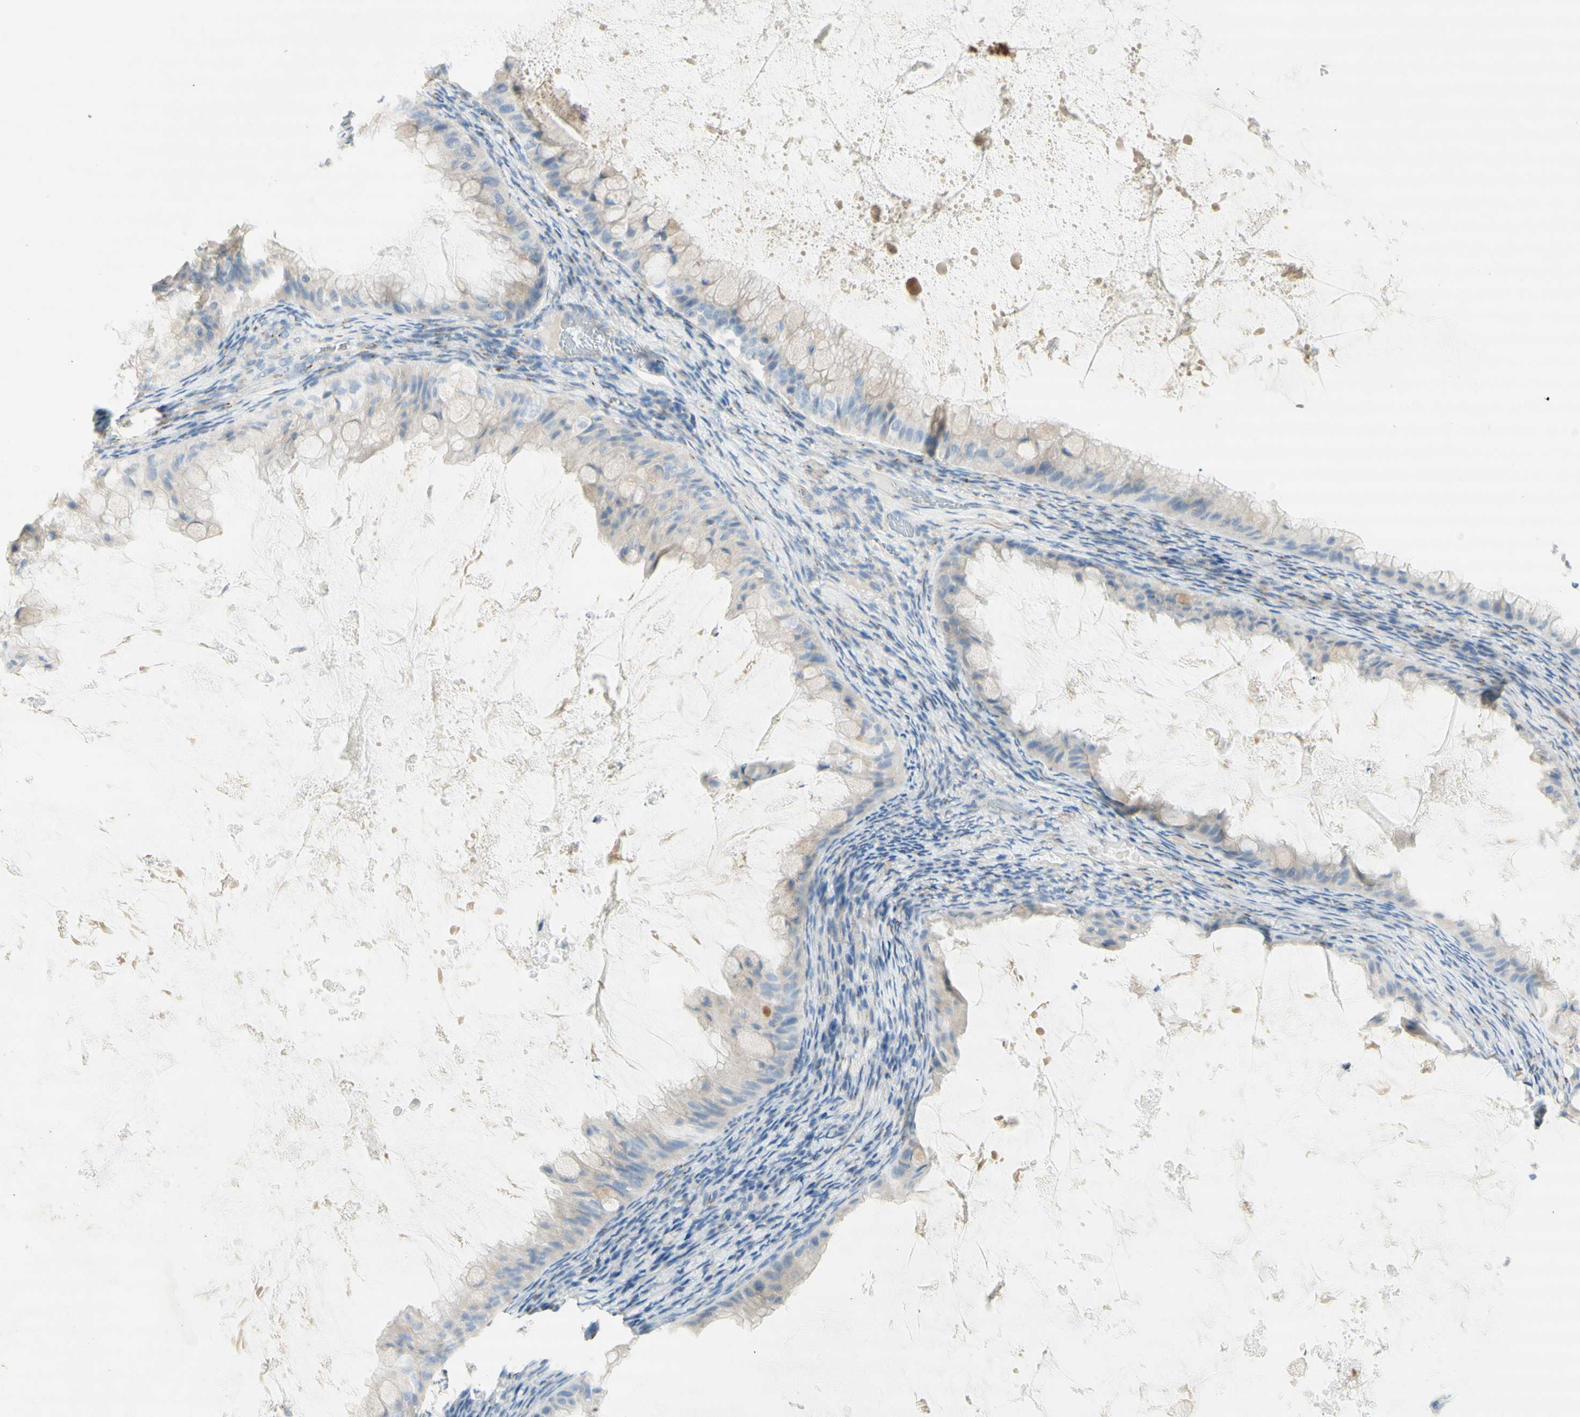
{"staining": {"intensity": "weak", "quantity": ">75%", "location": "cytoplasmic/membranous"}, "tissue": "ovarian cancer", "cell_type": "Tumor cells", "image_type": "cancer", "snomed": [{"axis": "morphology", "description": "Cystadenocarcinoma, mucinous, NOS"}, {"axis": "topography", "description": "Ovary"}], "caption": "Weak cytoplasmic/membranous positivity for a protein is seen in about >75% of tumor cells of mucinous cystadenocarcinoma (ovarian) using IHC.", "gene": "MANEA", "patient": {"sex": "female", "age": 61}}